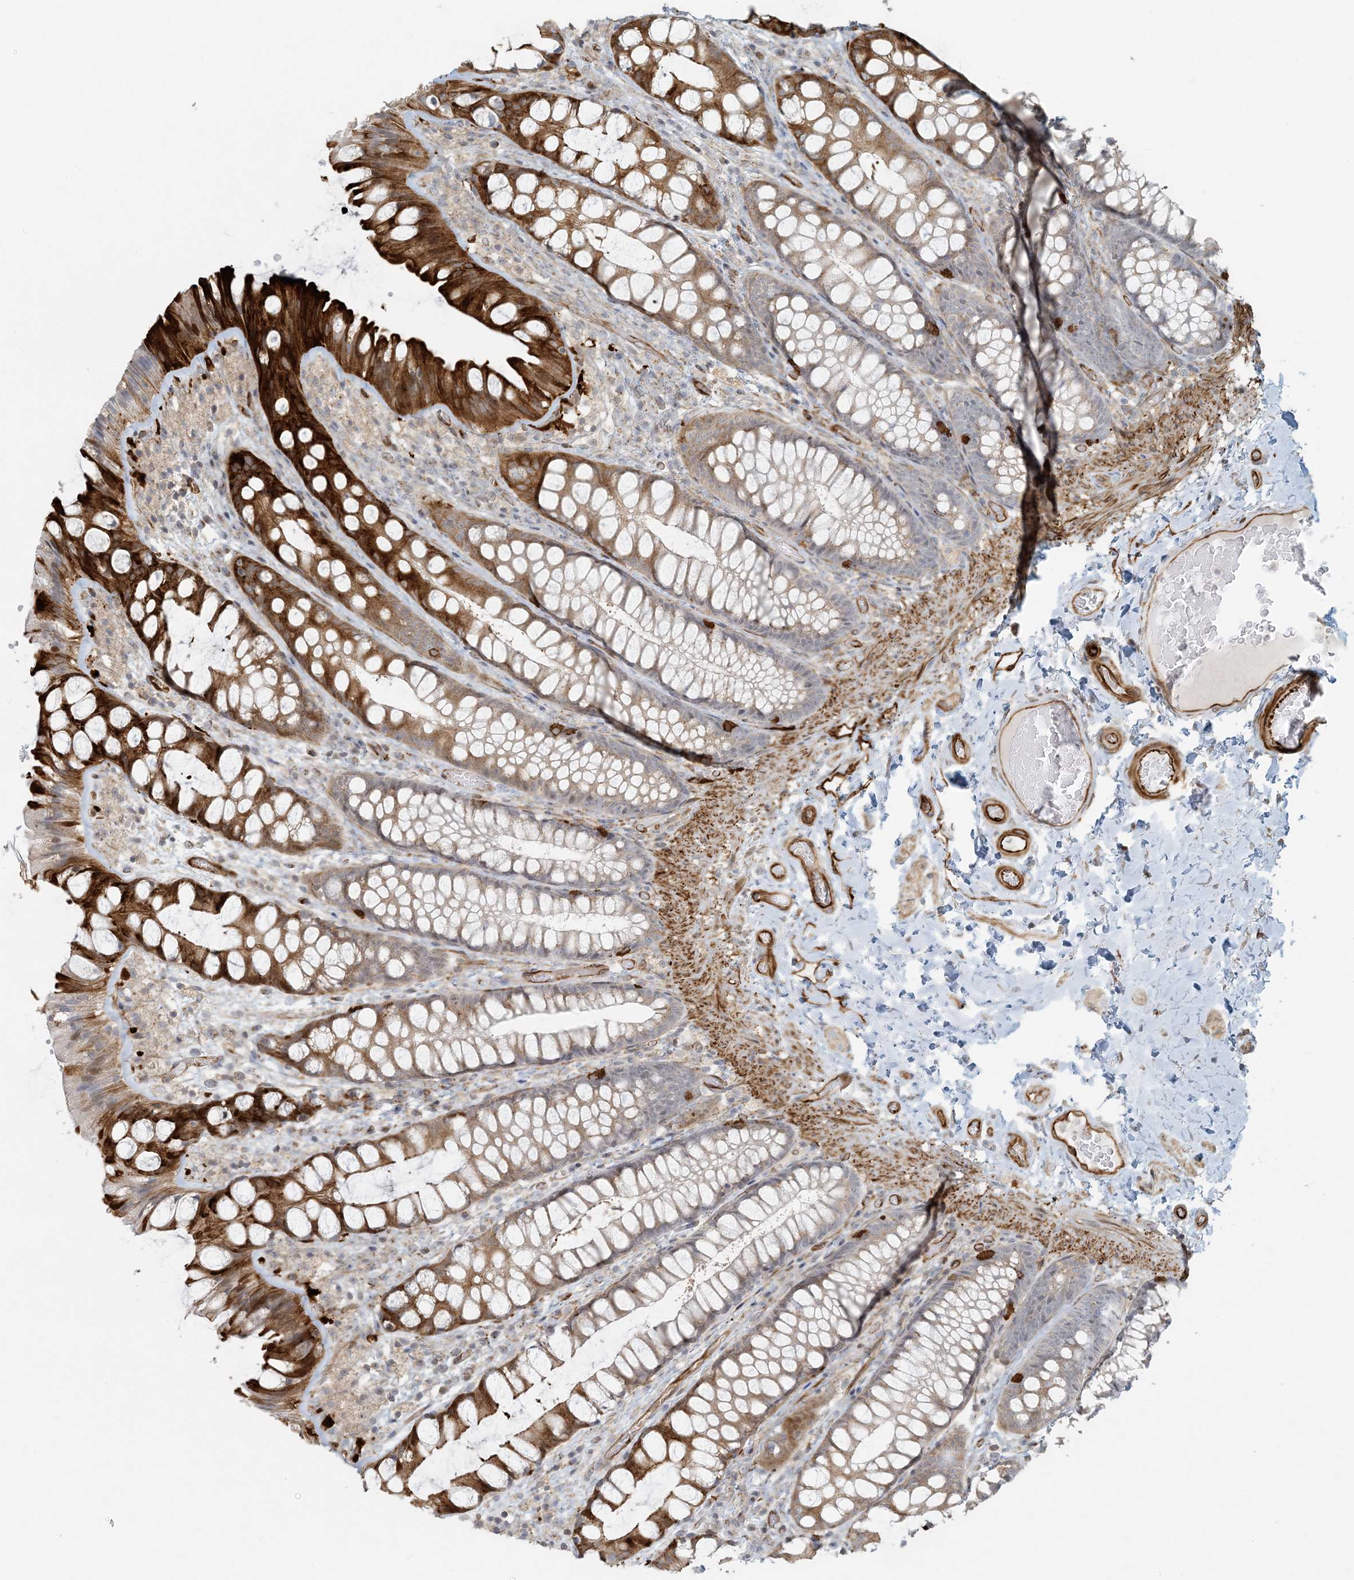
{"staining": {"intensity": "strong", "quantity": ">75%", "location": "cytoplasmic/membranous"}, "tissue": "colon", "cell_type": "Endothelial cells", "image_type": "normal", "snomed": [{"axis": "morphology", "description": "Normal tissue, NOS"}, {"axis": "topography", "description": "Colon"}], "caption": "Immunohistochemistry photomicrograph of normal colon: colon stained using immunohistochemistry (IHC) exhibits high levels of strong protein expression localized specifically in the cytoplasmic/membranous of endothelial cells, appearing as a cytoplasmic/membranous brown color.", "gene": "BCORL1", "patient": {"sex": "male", "age": 47}}